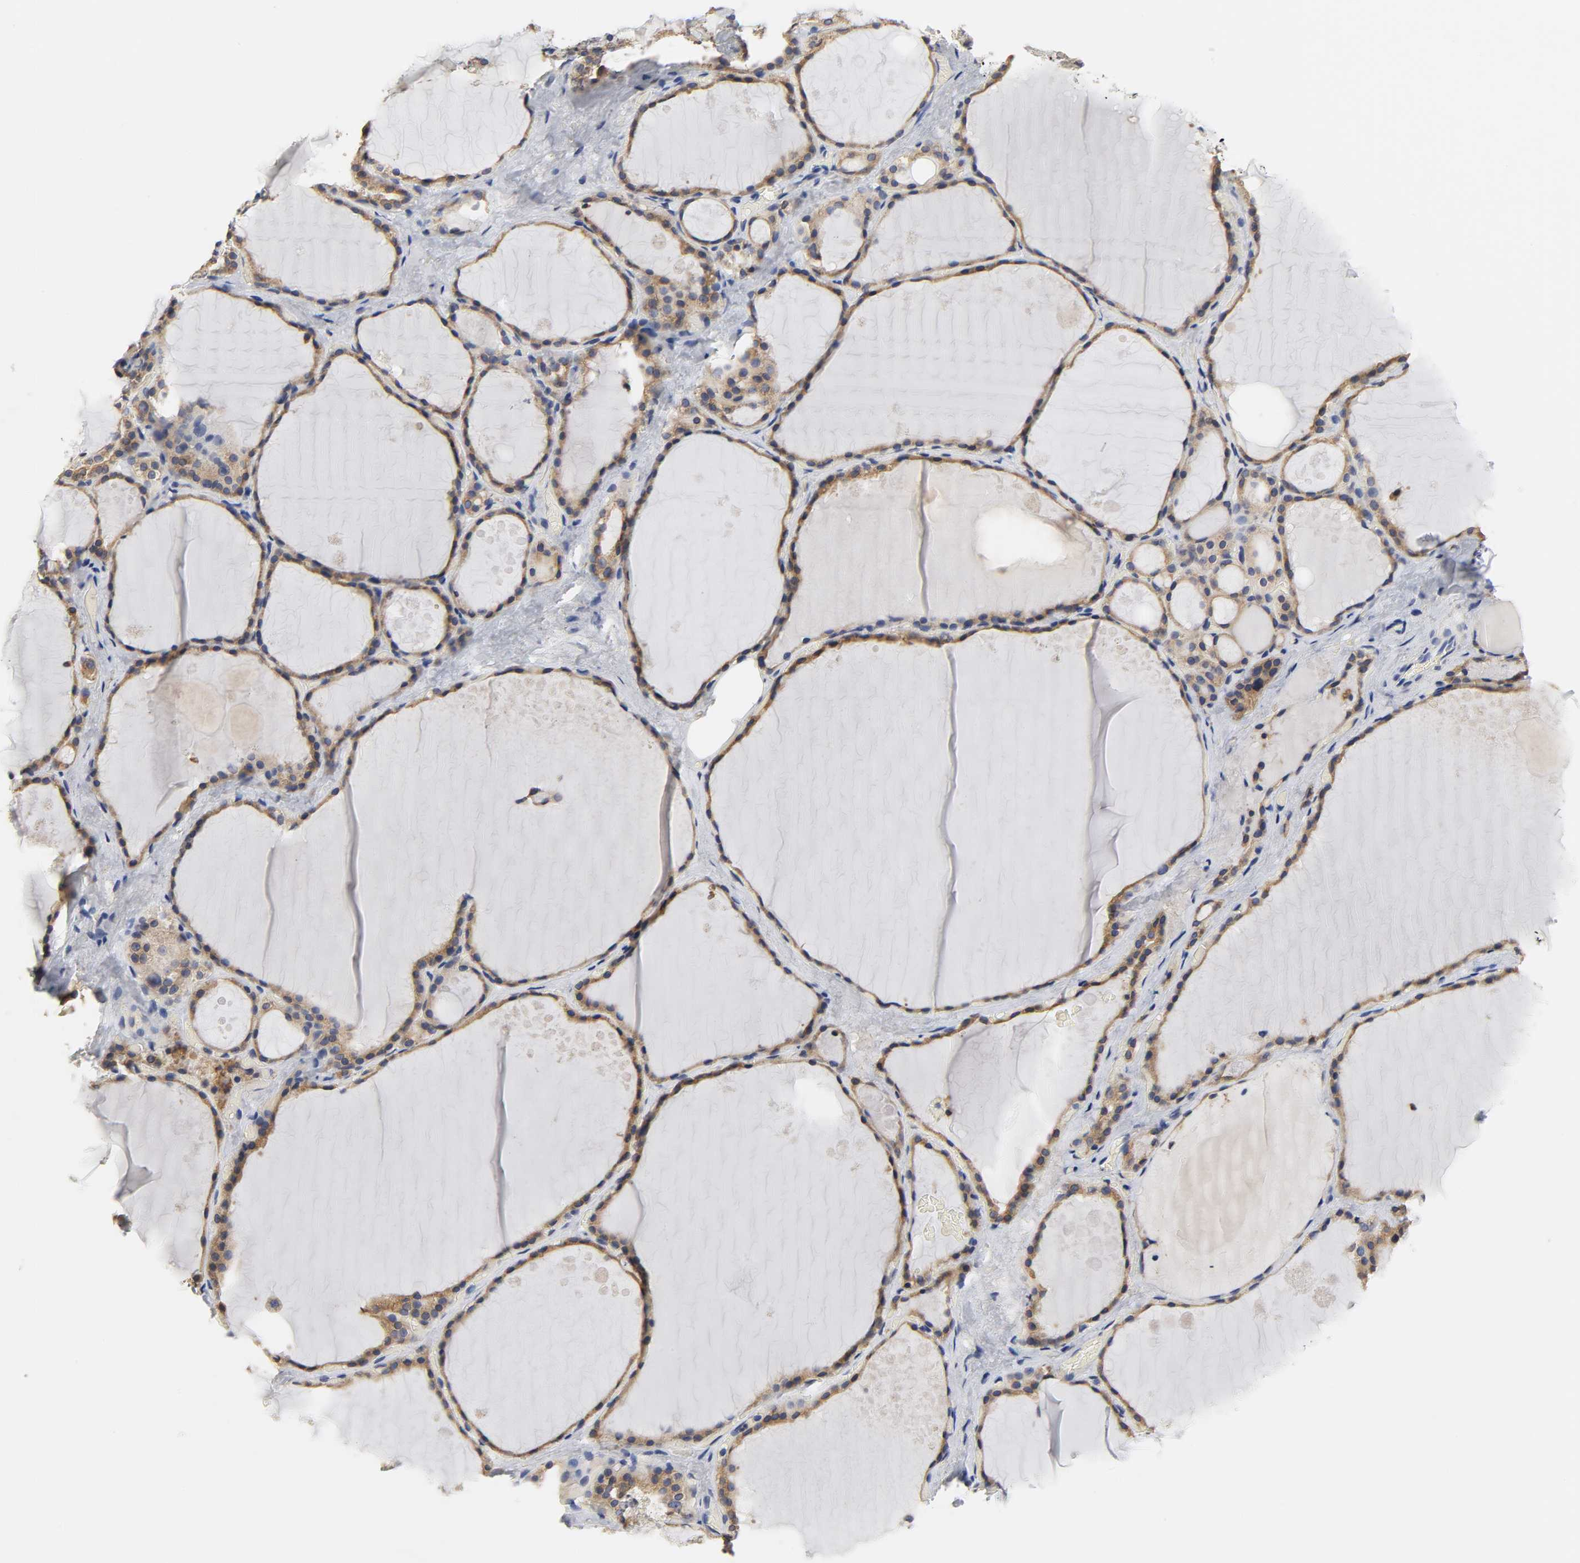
{"staining": {"intensity": "moderate", "quantity": ">75%", "location": "cytoplasmic/membranous"}, "tissue": "thyroid gland", "cell_type": "Glandular cells", "image_type": "normal", "snomed": [{"axis": "morphology", "description": "Normal tissue, NOS"}, {"axis": "topography", "description": "Thyroid gland"}], "caption": "Immunohistochemical staining of unremarkable thyroid gland shows medium levels of moderate cytoplasmic/membranous positivity in approximately >75% of glandular cells.", "gene": "HCK", "patient": {"sex": "male", "age": 61}}